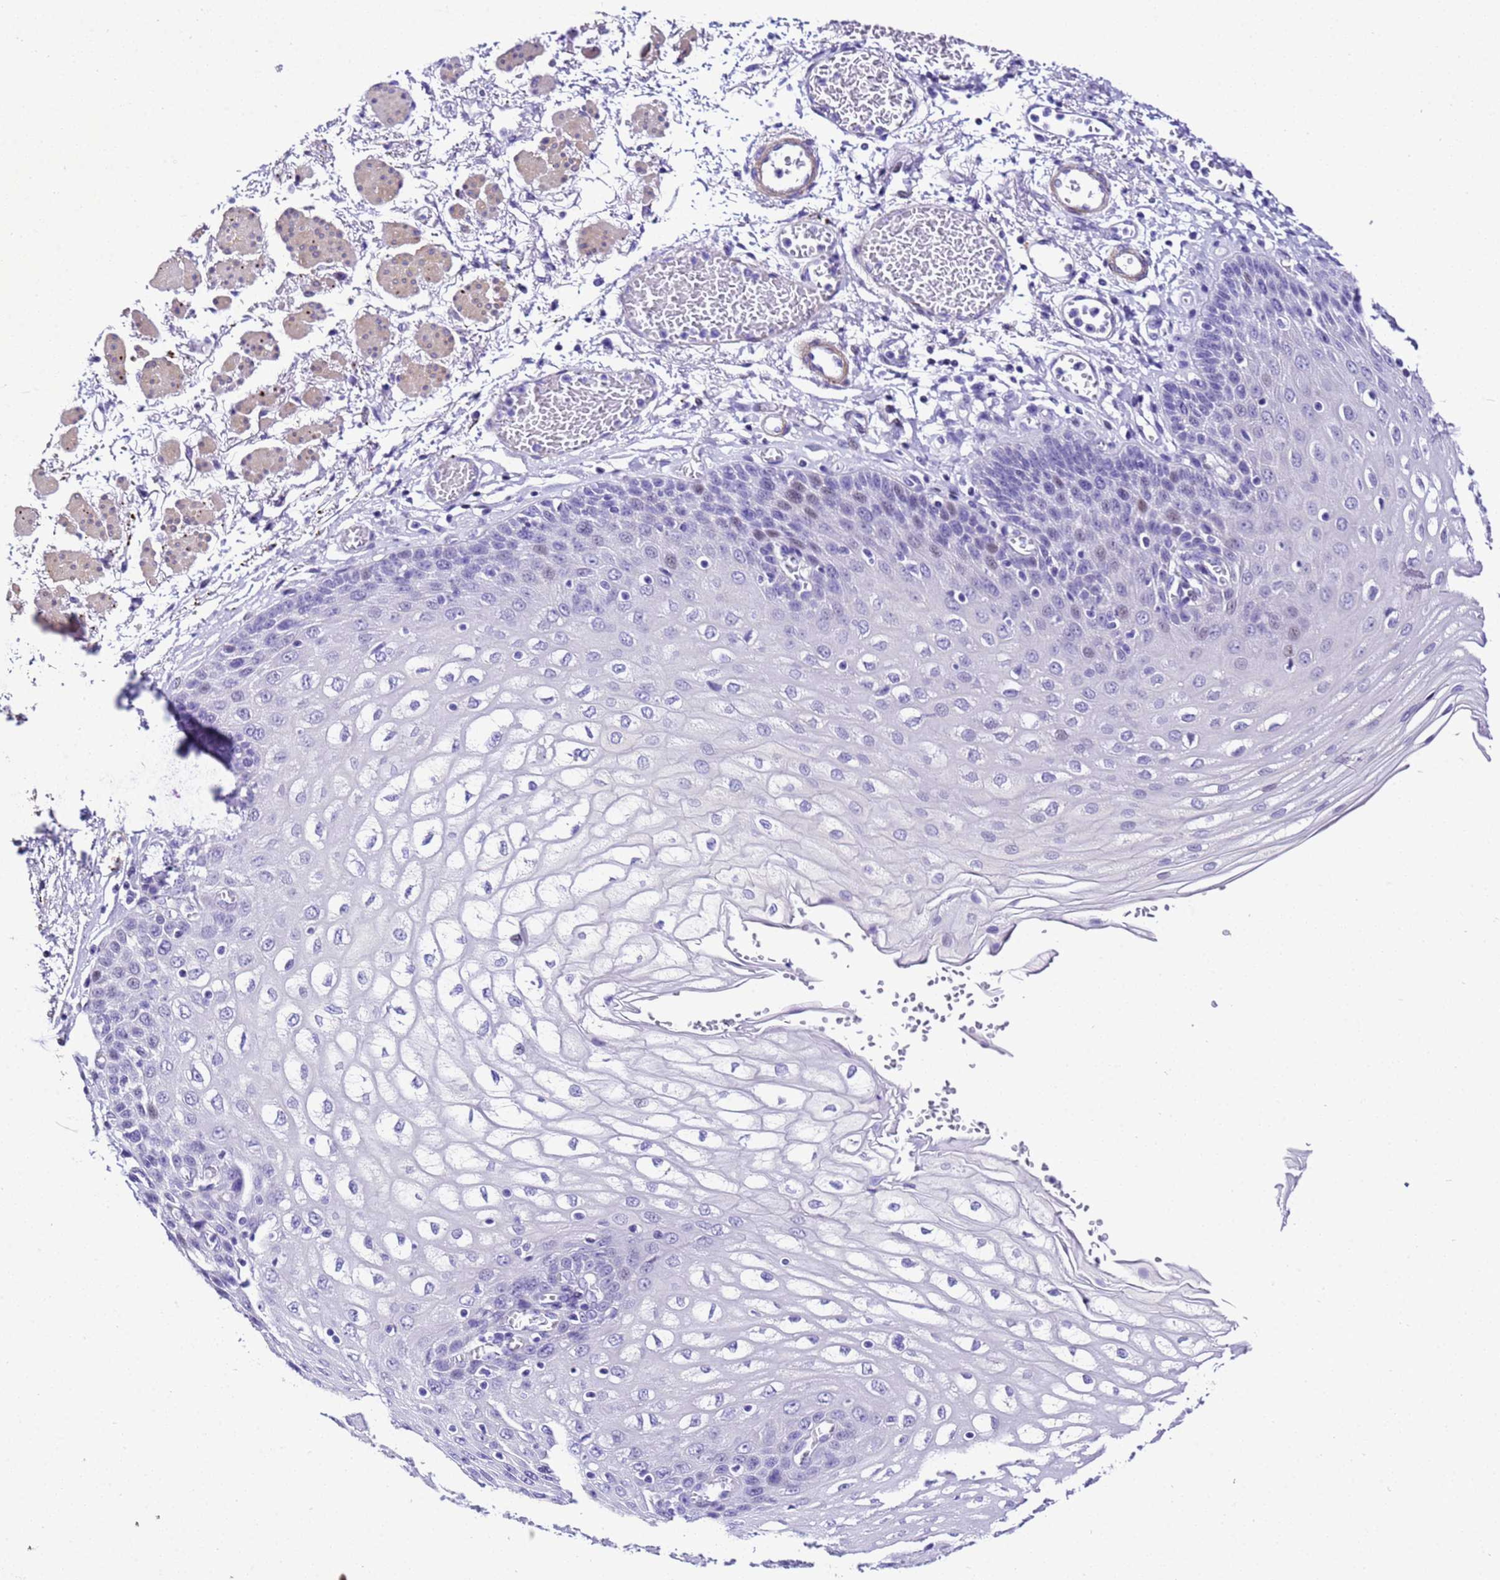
{"staining": {"intensity": "negative", "quantity": "none", "location": "none"}, "tissue": "esophagus", "cell_type": "Squamous epithelial cells", "image_type": "normal", "snomed": [{"axis": "morphology", "description": "Normal tissue, NOS"}, {"axis": "topography", "description": "Esophagus"}], "caption": "Esophagus stained for a protein using immunohistochemistry shows no positivity squamous epithelial cells.", "gene": "ZNF417", "patient": {"sex": "male", "age": 81}}